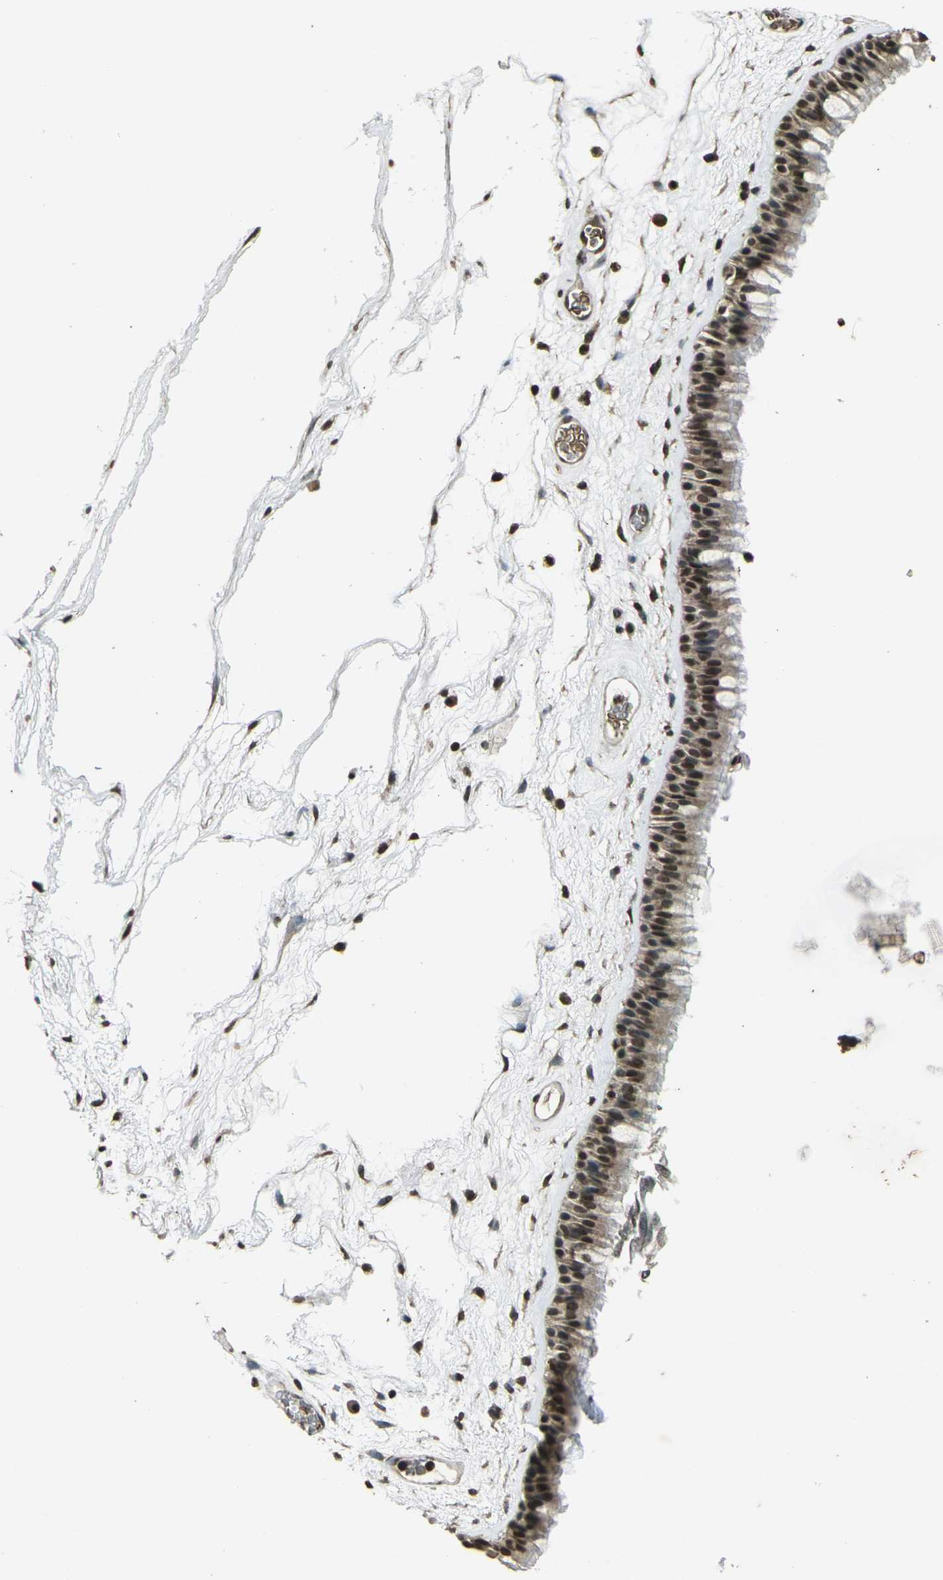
{"staining": {"intensity": "moderate", "quantity": ">75%", "location": "cytoplasmic/membranous,nuclear"}, "tissue": "nasopharynx", "cell_type": "Respiratory epithelial cells", "image_type": "normal", "snomed": [{"axis": "morphology", "description": "Normal tissue, NOS"}, {"axis": "morphology", "description": "Inflammation, NOS"}, {"axis": "topography", "description": "Nasopharynx"}], "caption": "Respiratory epithelial cells show moderate cytoplasmic/membranous,nuclear expression in approximately >75% of cells in normal nasopharynx.", "gene": "PRPF8", "patient": {"sex": "male", "age": 48}}